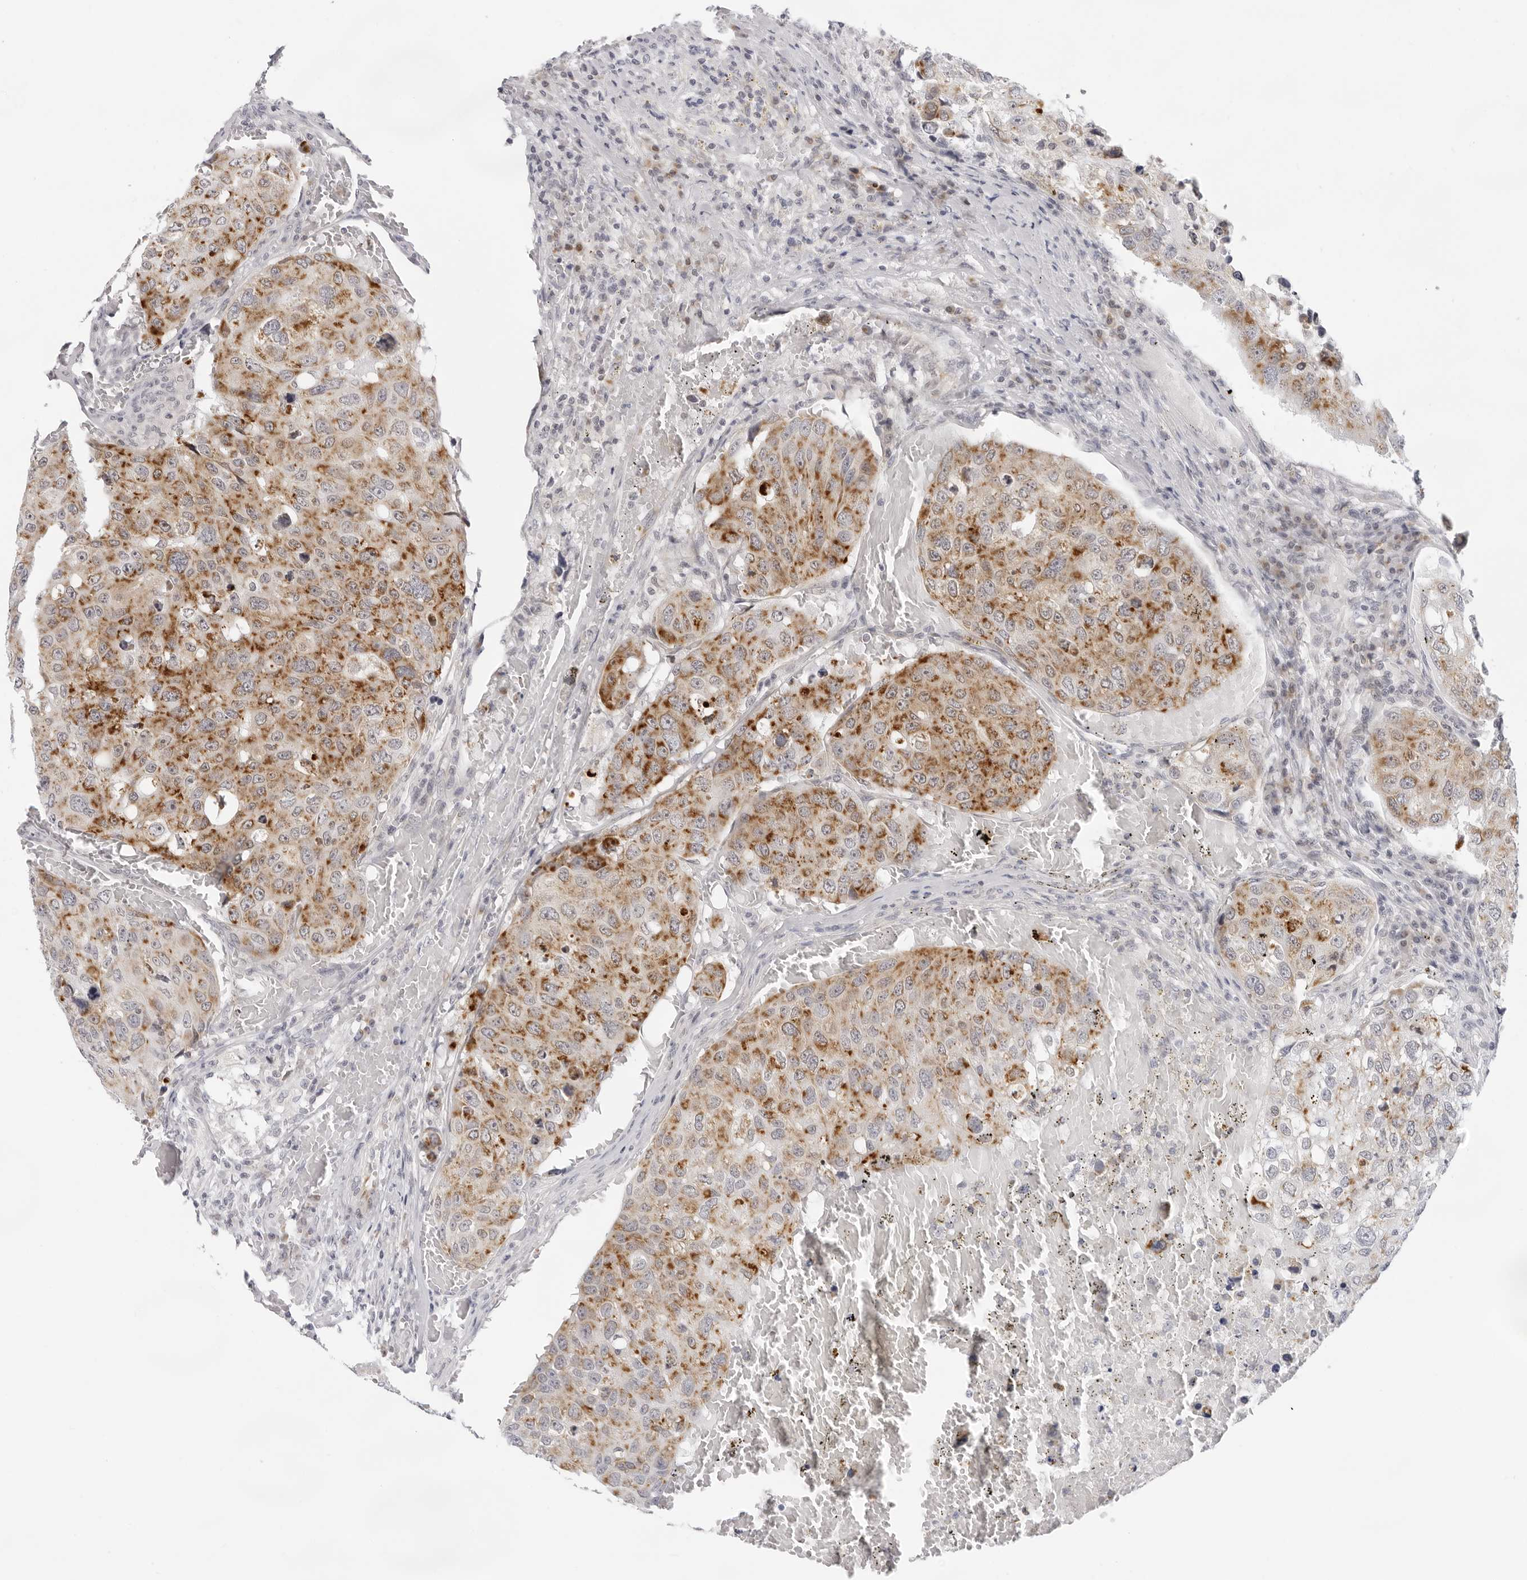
{"staining": {"intensity": "moderate", "quantity": ">75%", "location": "cytoplasmic/membranous"}, "tissue": "urothelial cancer", "cell_type": "Tumor cells", "image_type": "cancer", "snomed": [{"axis": "morphology", "description": "Urothelial carcinoma, High grade"}, {"axis": "topography", "description": "Lymph node"}, {"axis": "topography", "description": "Urinary bladder"}], "caption": "This is a histology image of IHC staining of urothelial cancer, which shows moderate expression in the cytoplasmic/membranous of tumor cells.", "gene": "CIART", "patient": {"sex": "male", "age": 51}}